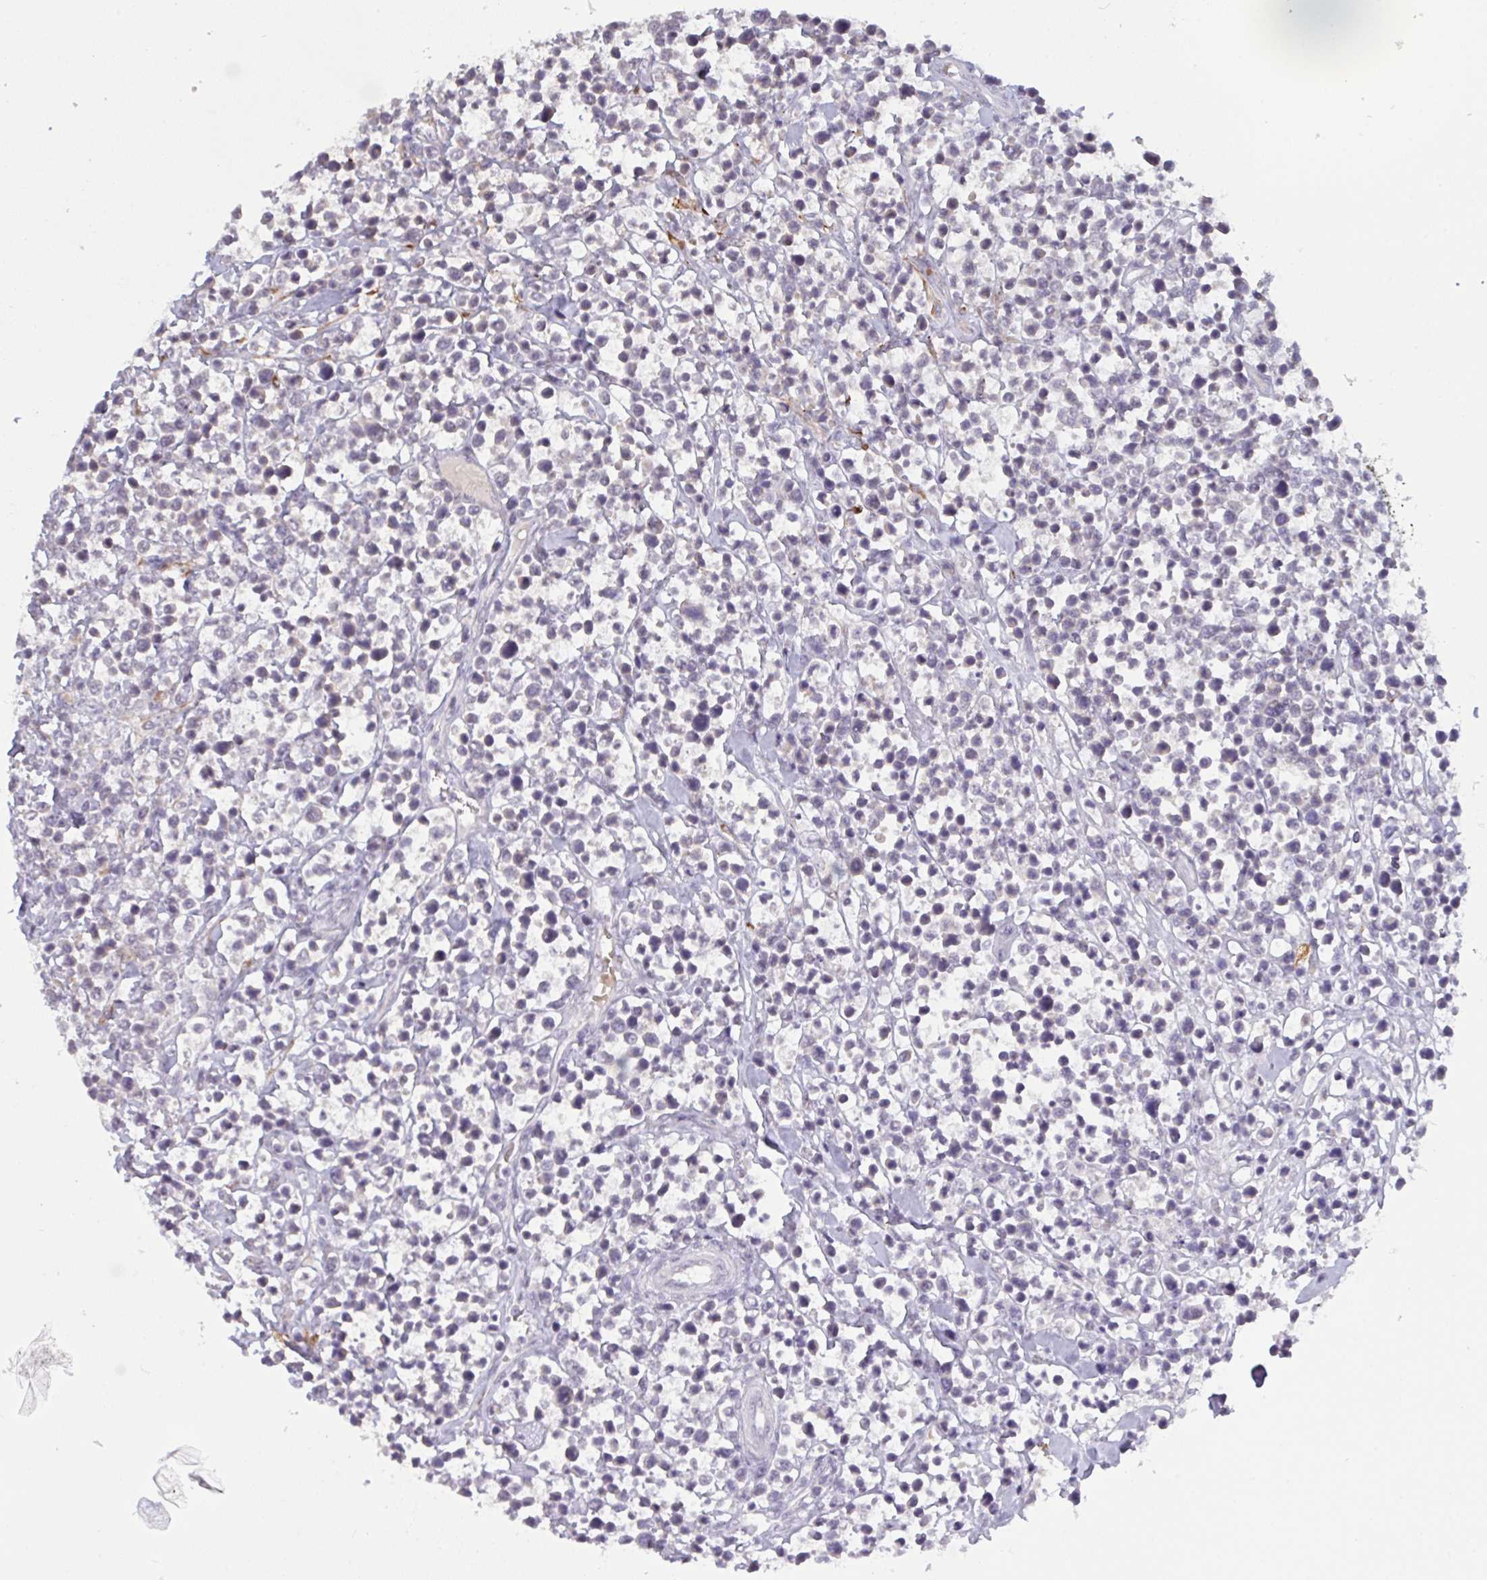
{"staining": {"intensity": "negative", "quantity": "none", "location": "none"}, "tissue": "lymphoma", "cell_type": "Tumor cells", "image_type": "cancer", "snomed": [{"axis": "morphology", "description": "Malignant lymphoma, non-Hodgkin's type, High grade"}, {"axis": "topography", "description": "Soft tissue"}], "caption": "This is a micrograph of immunohistochemistry (IHC) staining of lymphoma, which shows no expression in tumor cells. (DAB (3,3'-diaminobenzidine) immunohistochemistry, high magnification).", "gene": "ZNF784", "patient": {"sex": "female", "age": 56}}